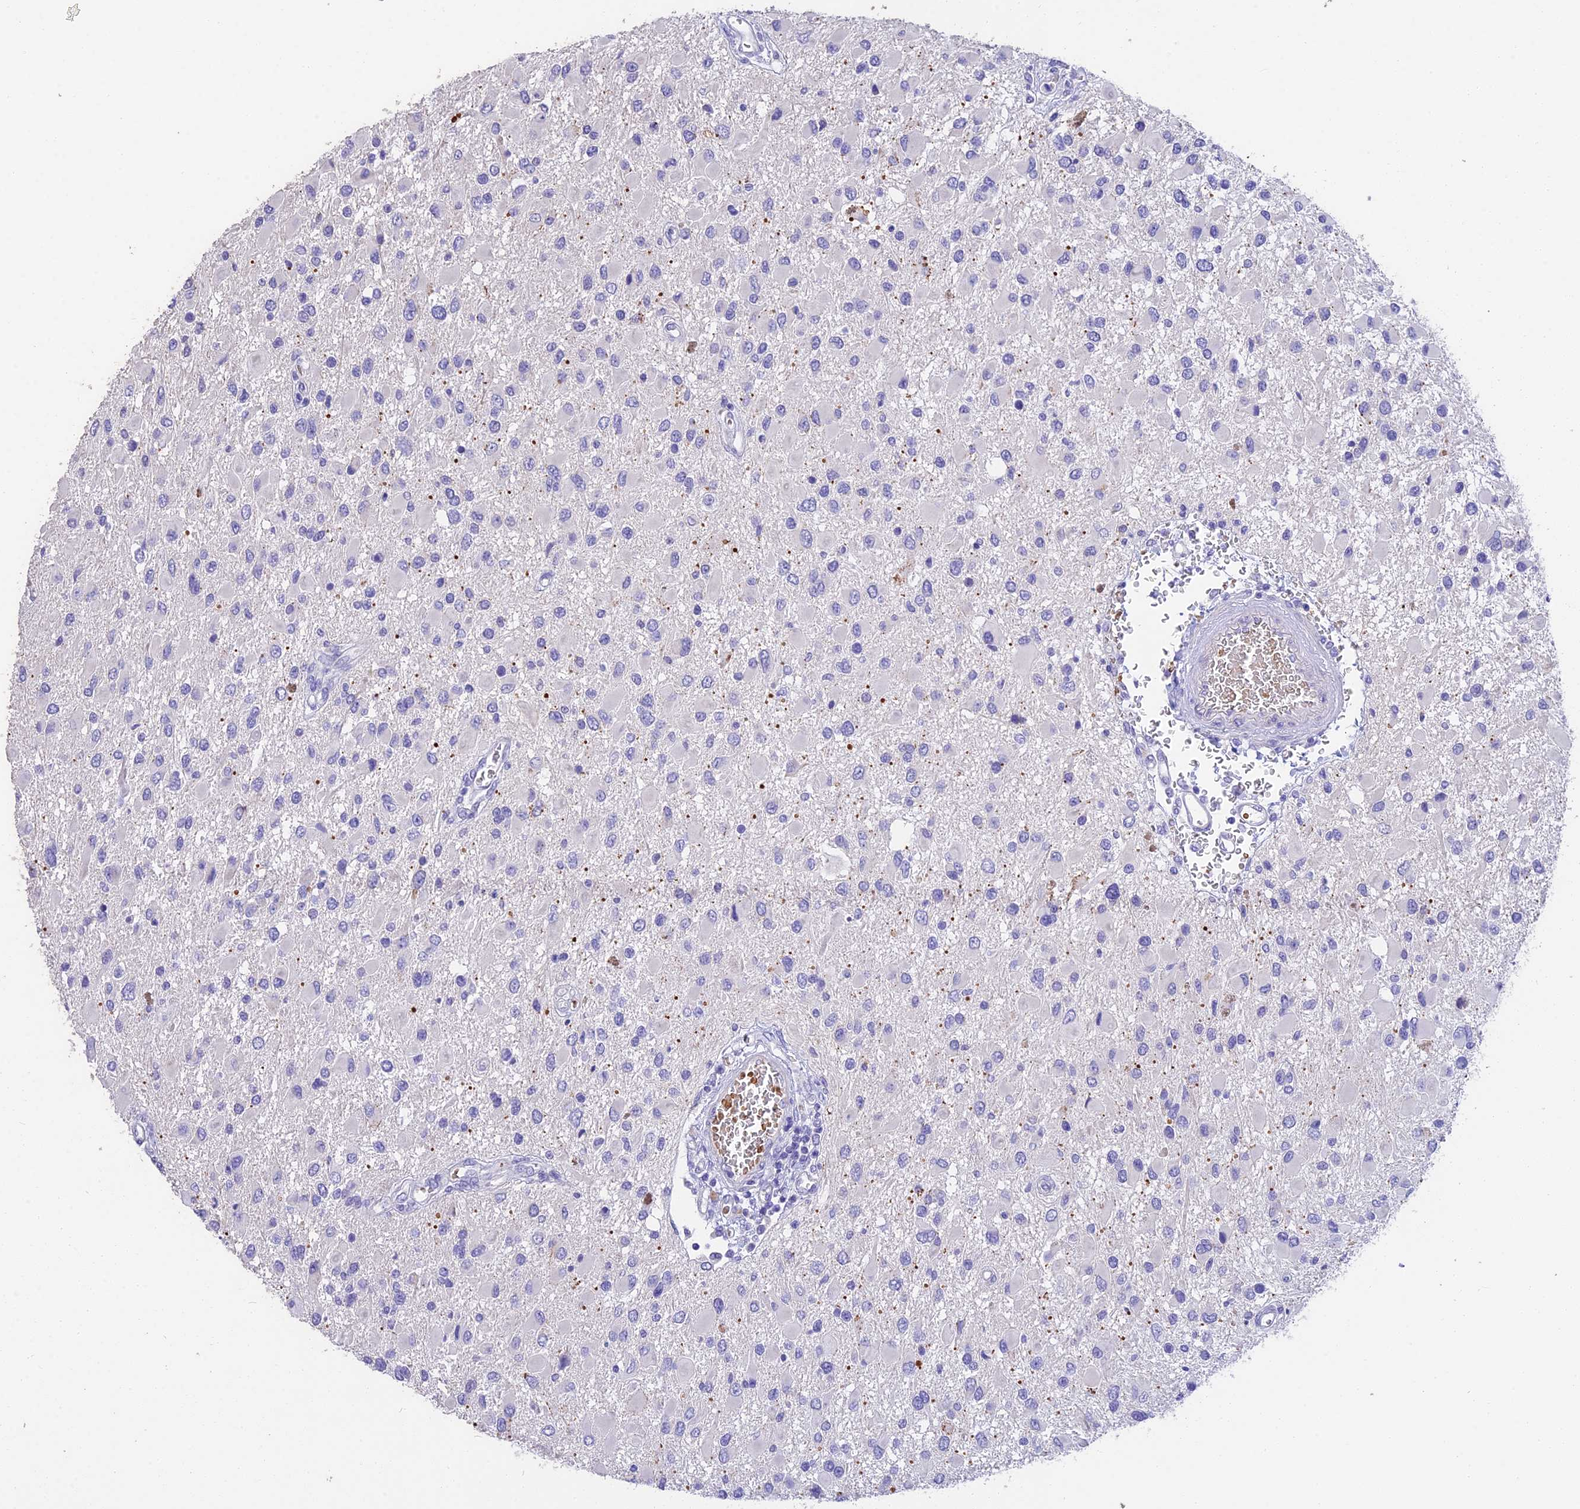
{"staining": {"intensity": "negative", "quantity": "none", "location": "none"}, "tissue": "glioma", "cell_type": "Tumor cells", "image_type": "cancer", "snomed": [{"axis": "morphology", "description": "Glioma, malignant, High grade"}, {"axis": "topography", "description": "Brain"}], "caption": "Glioma was stained to show a protein in brown. There is no significant expression in tumor cells.", "gene": "TNNC2", "patient": {"sex": "male", "age": 53}}